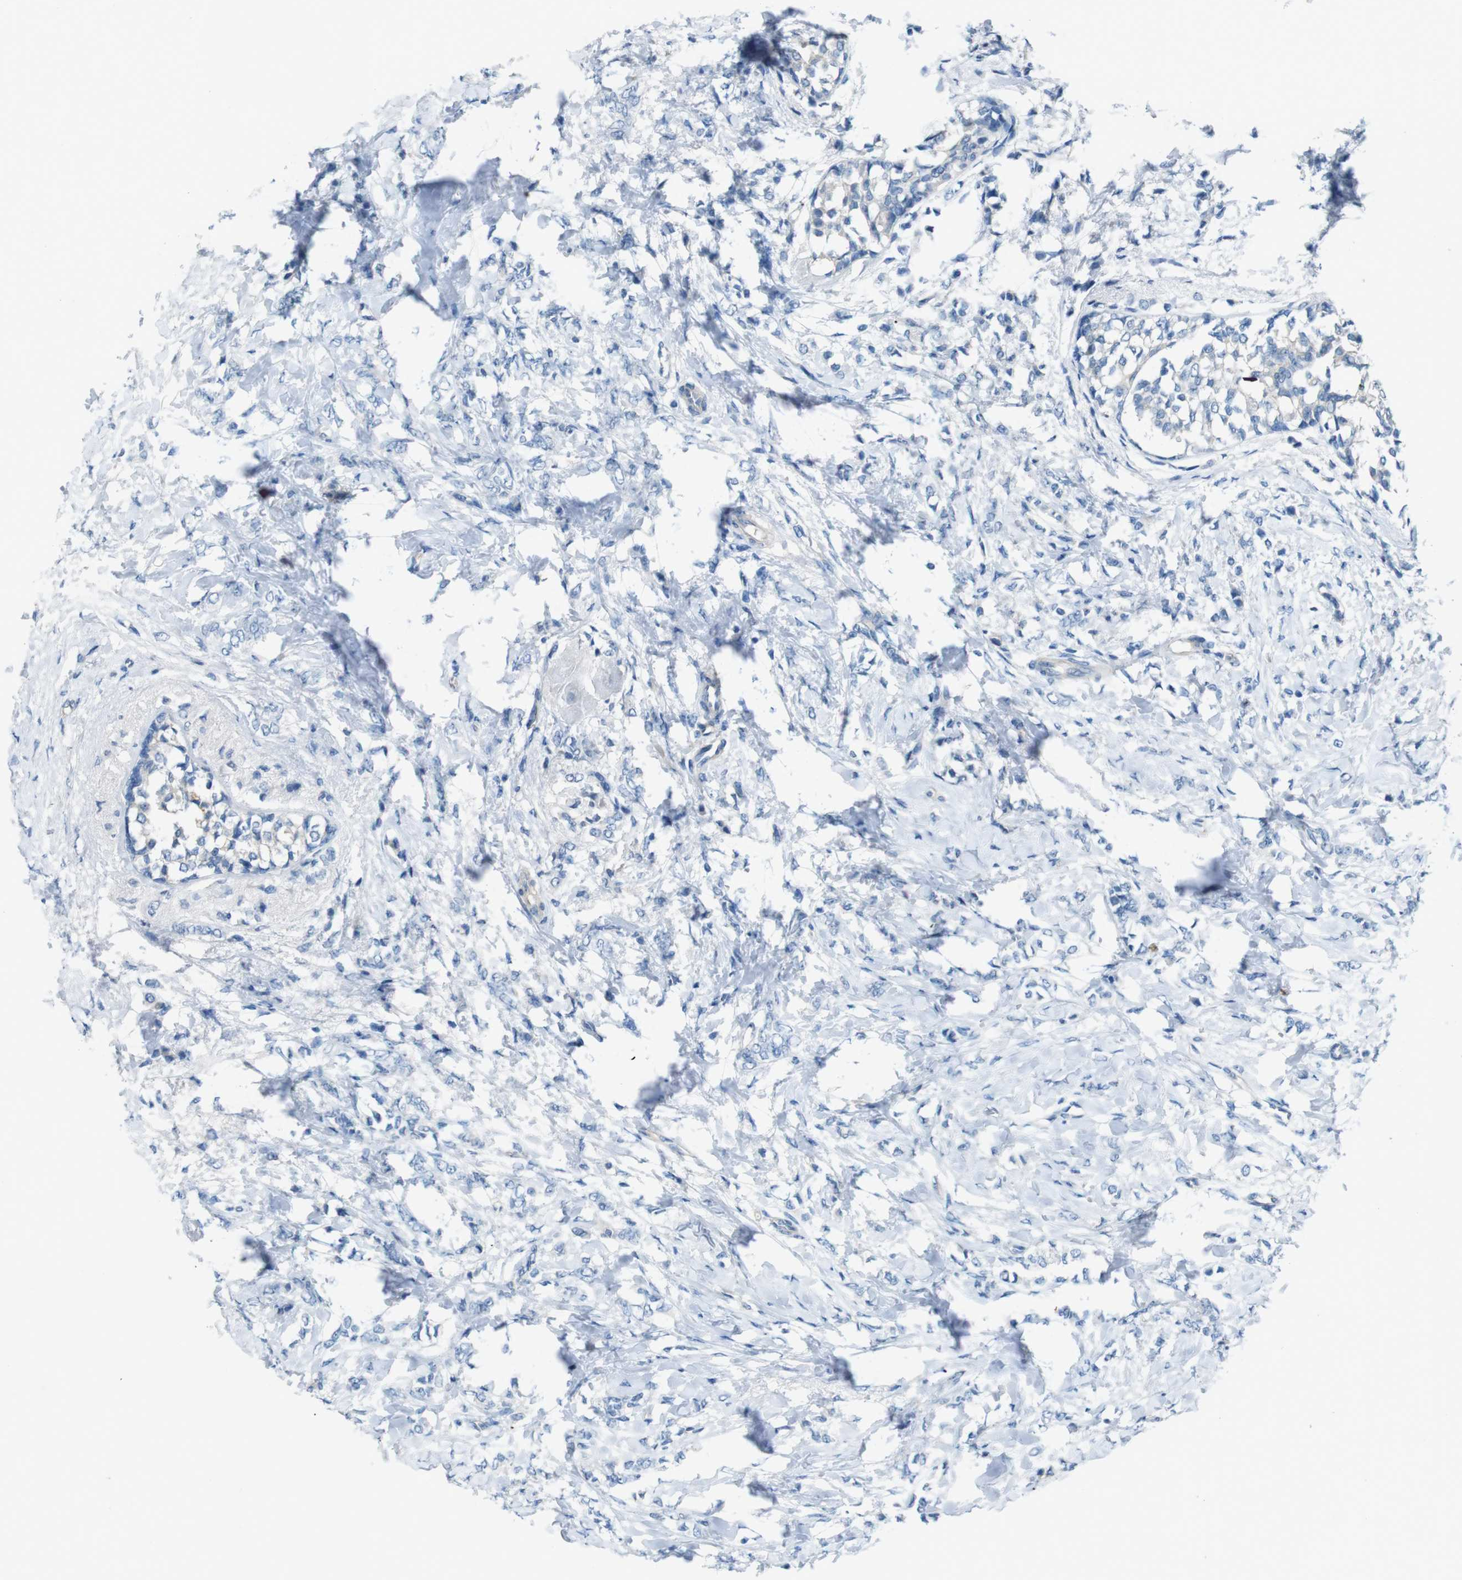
{"staining": {"intensity": "negative", "quantity": "none", "location": "none"}, "tissue": "breast cancer", "cell_type": "Tumor cells", "image_type": "cancer", "snomed": [{"axis": "morphology", "description": "Lobular carcinoma, in situ"}, {"axis": "morphology", "description": "Lobular carcinoma"}, {"axis": "topography", "description": "Breast"}], "caption": "DAB immunohistochemical staining of lobular carcinoma (breast) demonstrates no significant expression in tumor cells.", "gene": "PVR", "patient": {"sex": "female", "age": 41}}